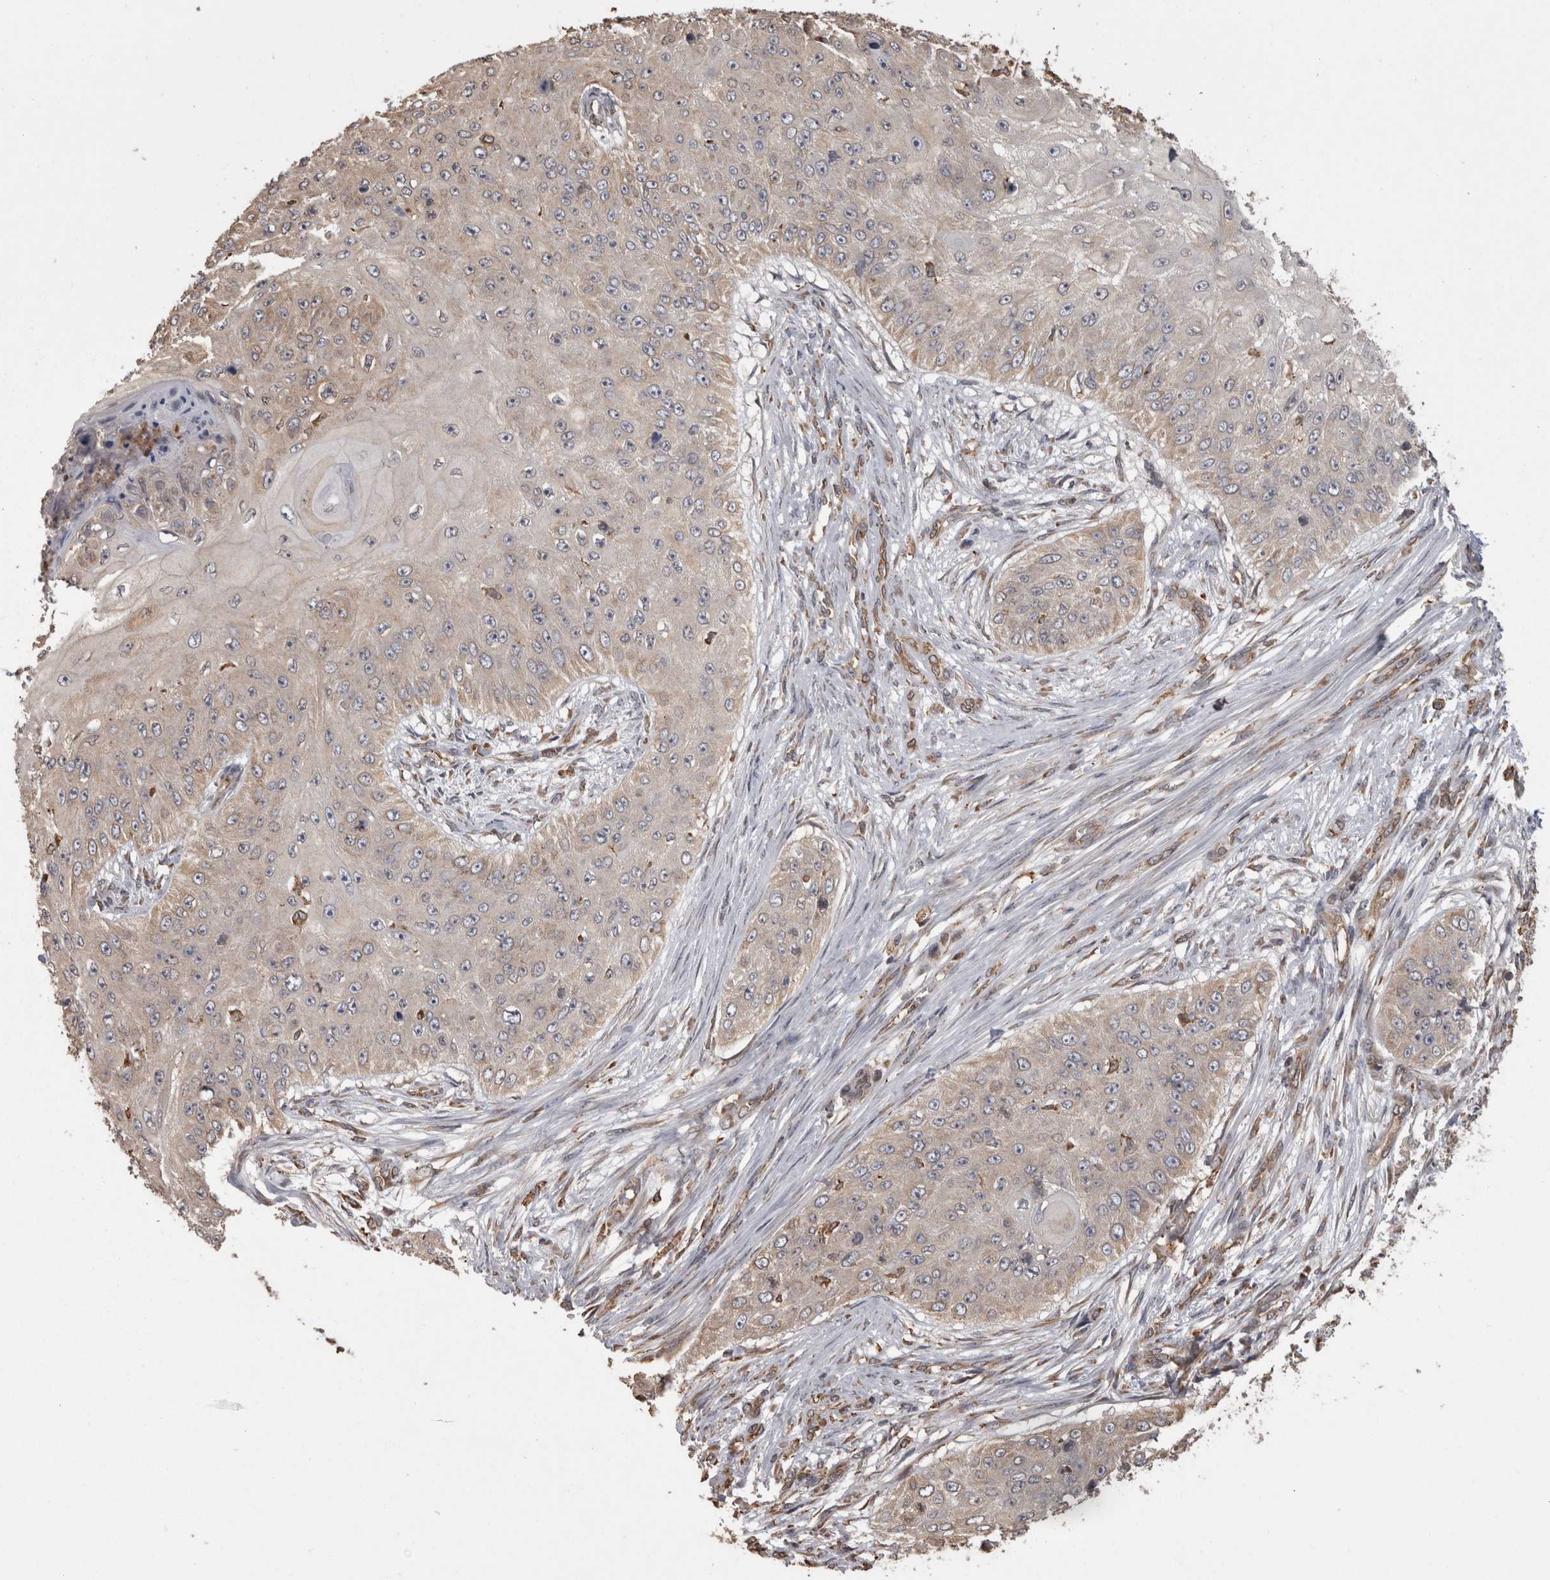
{"staining": {"intensity": "weak", "quantity": "<25%", "location": "cytoplasmic/membranous"}, "tissue": "skin cancer", "cell_type": "Tumor cells", "image_type": "cancer", "snomed": [{"axis": "morphology", "description": "Squamous cell carcinoma, NOS"}, {"axis": "topography", "description": "Skin"}], "caption": "Tumor cells are negative for brown protein staining in squamous cell carcinoma (skin).", "gene": "PON2", "patient": {"sex": "female", "age": 80}}